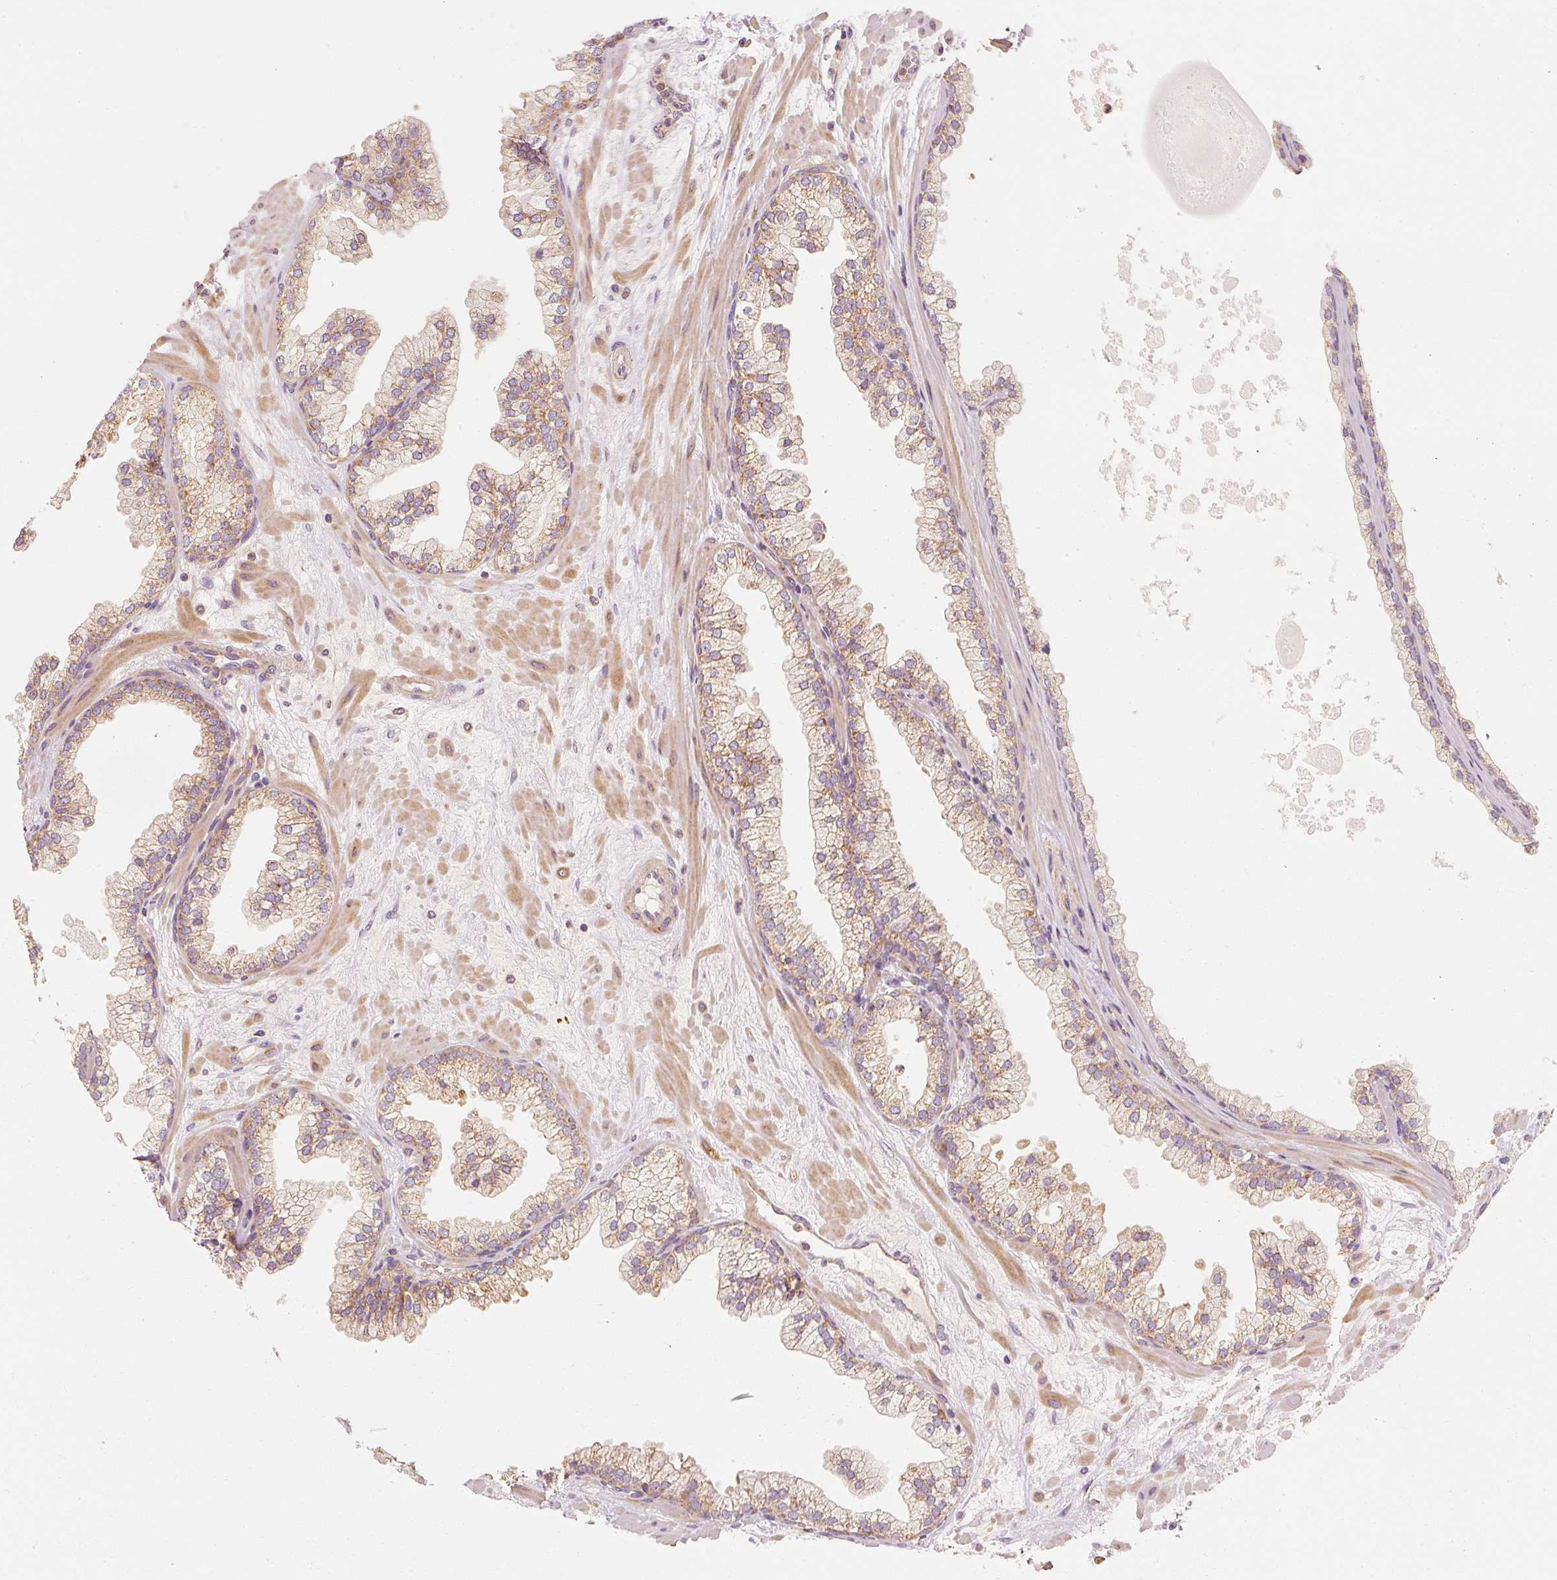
{"staining": {"intensity": "moderate", "quantity": ">75%", "location": "cytoplasmic/membranous"}, "tissue": "prostate", "cell_type": "Glandular cells", "image_type": "normal", "snomed": [{"axis": "morphology", "description": "Normal tissue, NOS"}, {"axis": "topography", "description": "Prostate"}, {"axis": "topography", "description": "Peripheral nerve tissue"}], "caption": "Unremarkable prostate reveals moderate cytoplasmic/membranous expression in approximately >75% of glandular cells, visualized by immunohistochemistry.", "gene": "TOMM40", "patient": {"sex": "male", "age": 61}}